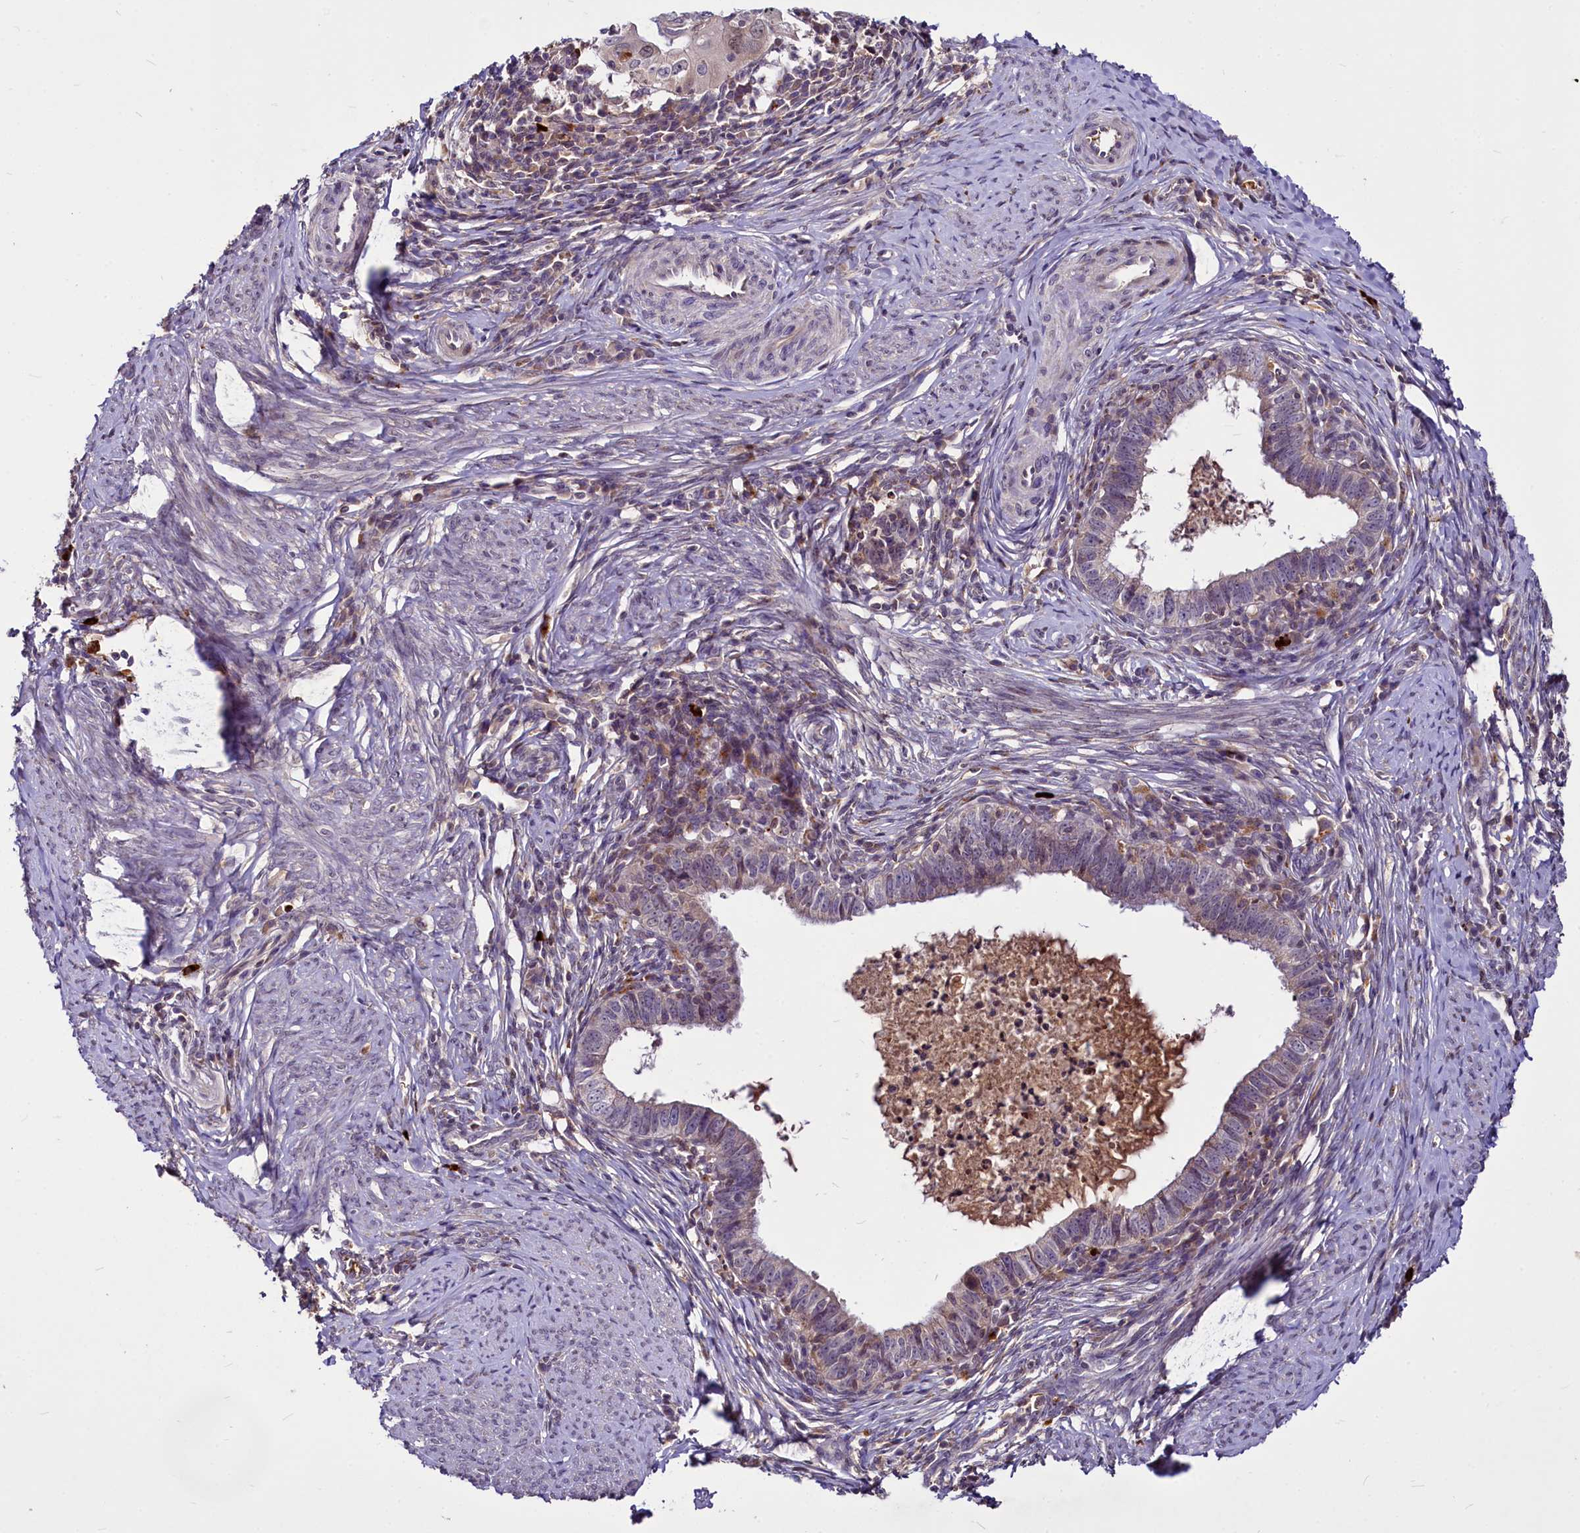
{"staining": {"intensity": "negative", "quantity": "none", "location": "none"}, "tissue": "cervical cancer", "cell_type": "Tumor cells", "image_type": "cancer", "snomed": [{"axis": "morphology", "description": "Adenocarcinoma, NOS"}, {"axis": "topography", "description": "Cervix"}], "caption": "A photomicrograph of human cervical cancer (adenocarcinoma) is negative for staining in tumor cells. (Brightfield microscopy of DAB IHC at high magnification).", "gene": "C11orf86", "patient": {"sex": "female", "age": 36}}